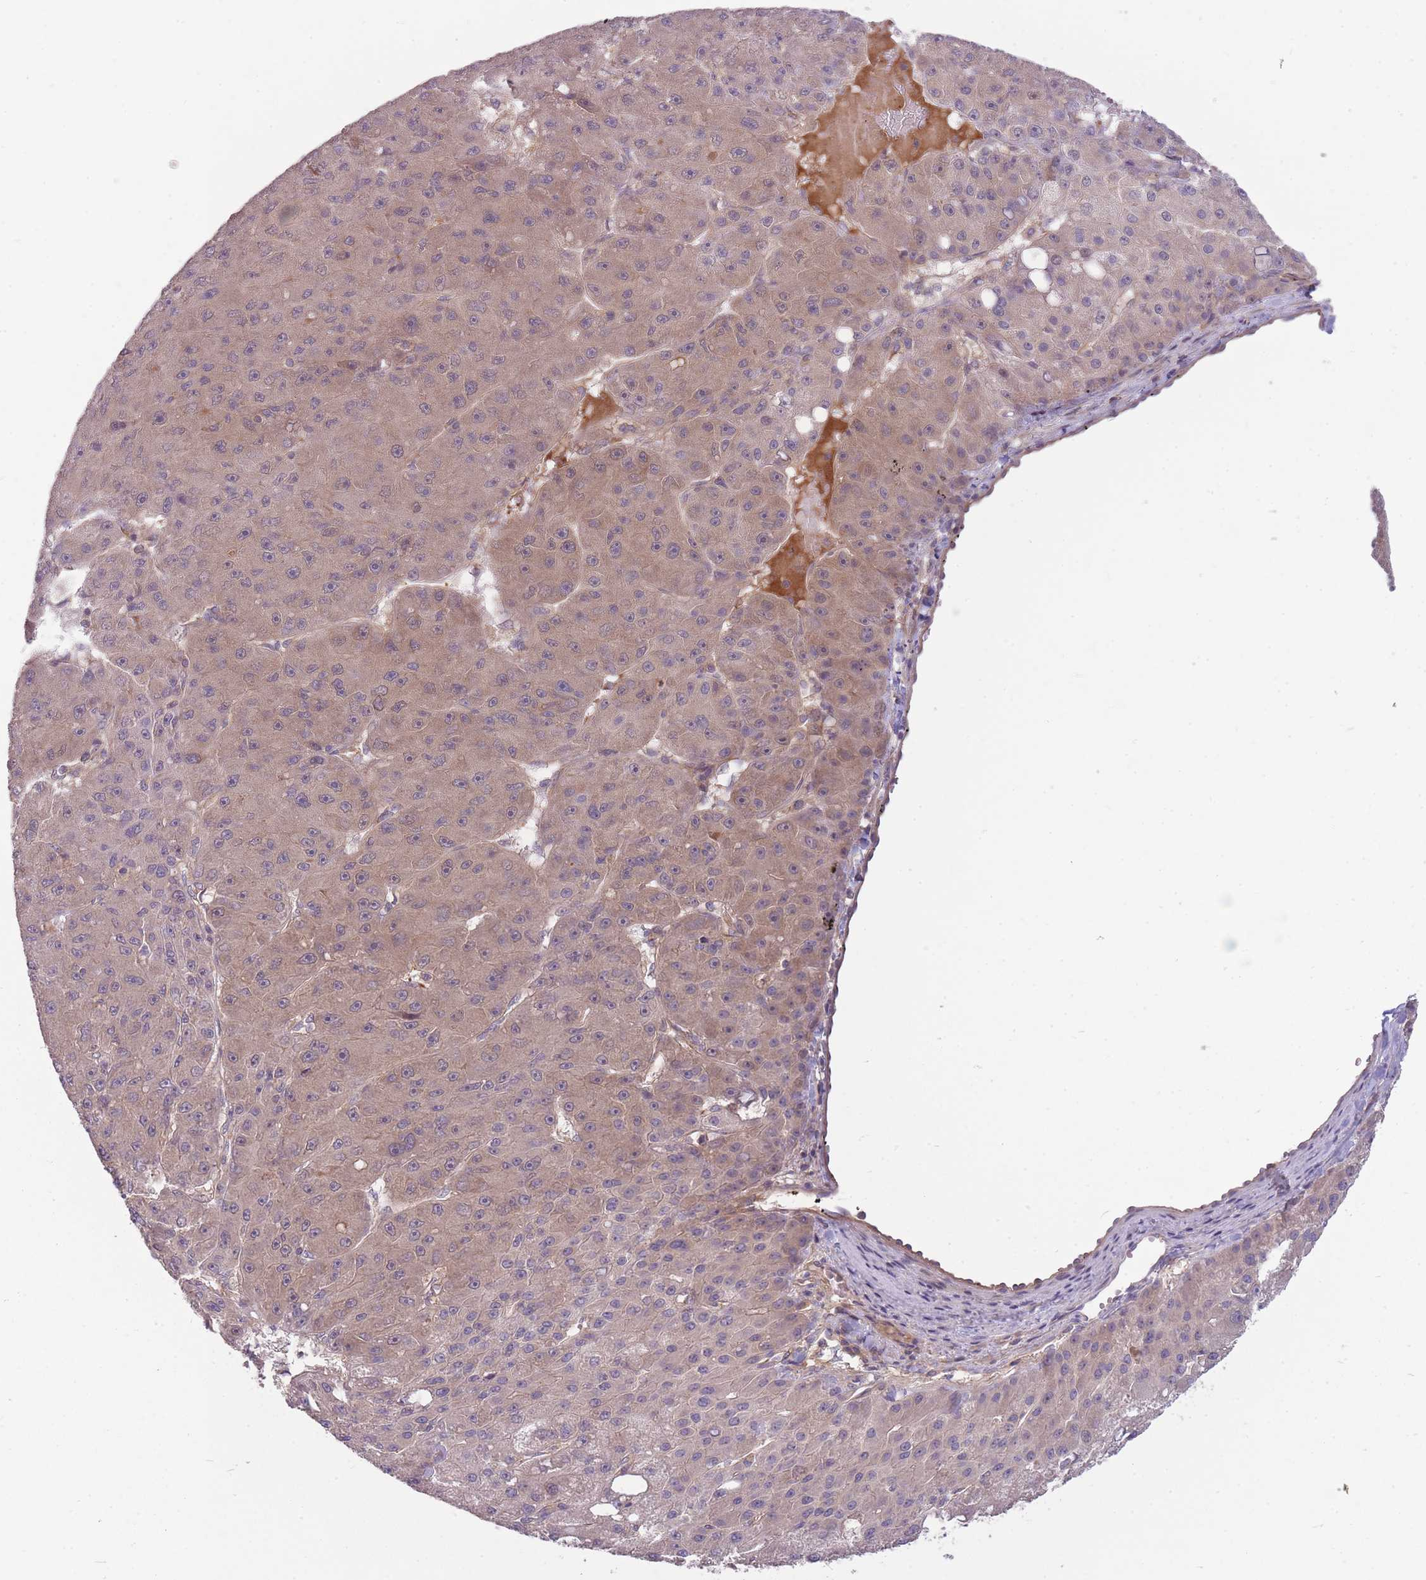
{"staining": {"intensity": "weak", "quantity": "25%-75%", "location": "cytoplasmic/membranous"}, "tissue": "liver cancer", "cell_type": "Tumor cells", "image_type": "cancer", "snomed": [{"axis": "morphology", "description": "Carcinoma, Hepatocellular, NOS"}, {"axis": "topography", "description": "Liver"}], "caption": "About 25%-75% of tumor cells in human hepatocellular carcinoma (liver) demonstrate weak cytoplasmic/membranous protein positivity as visualized by brown immunohistochemical staining.", "gene": "PFDN6", "patient": {"sex": "male", "age": 67}}